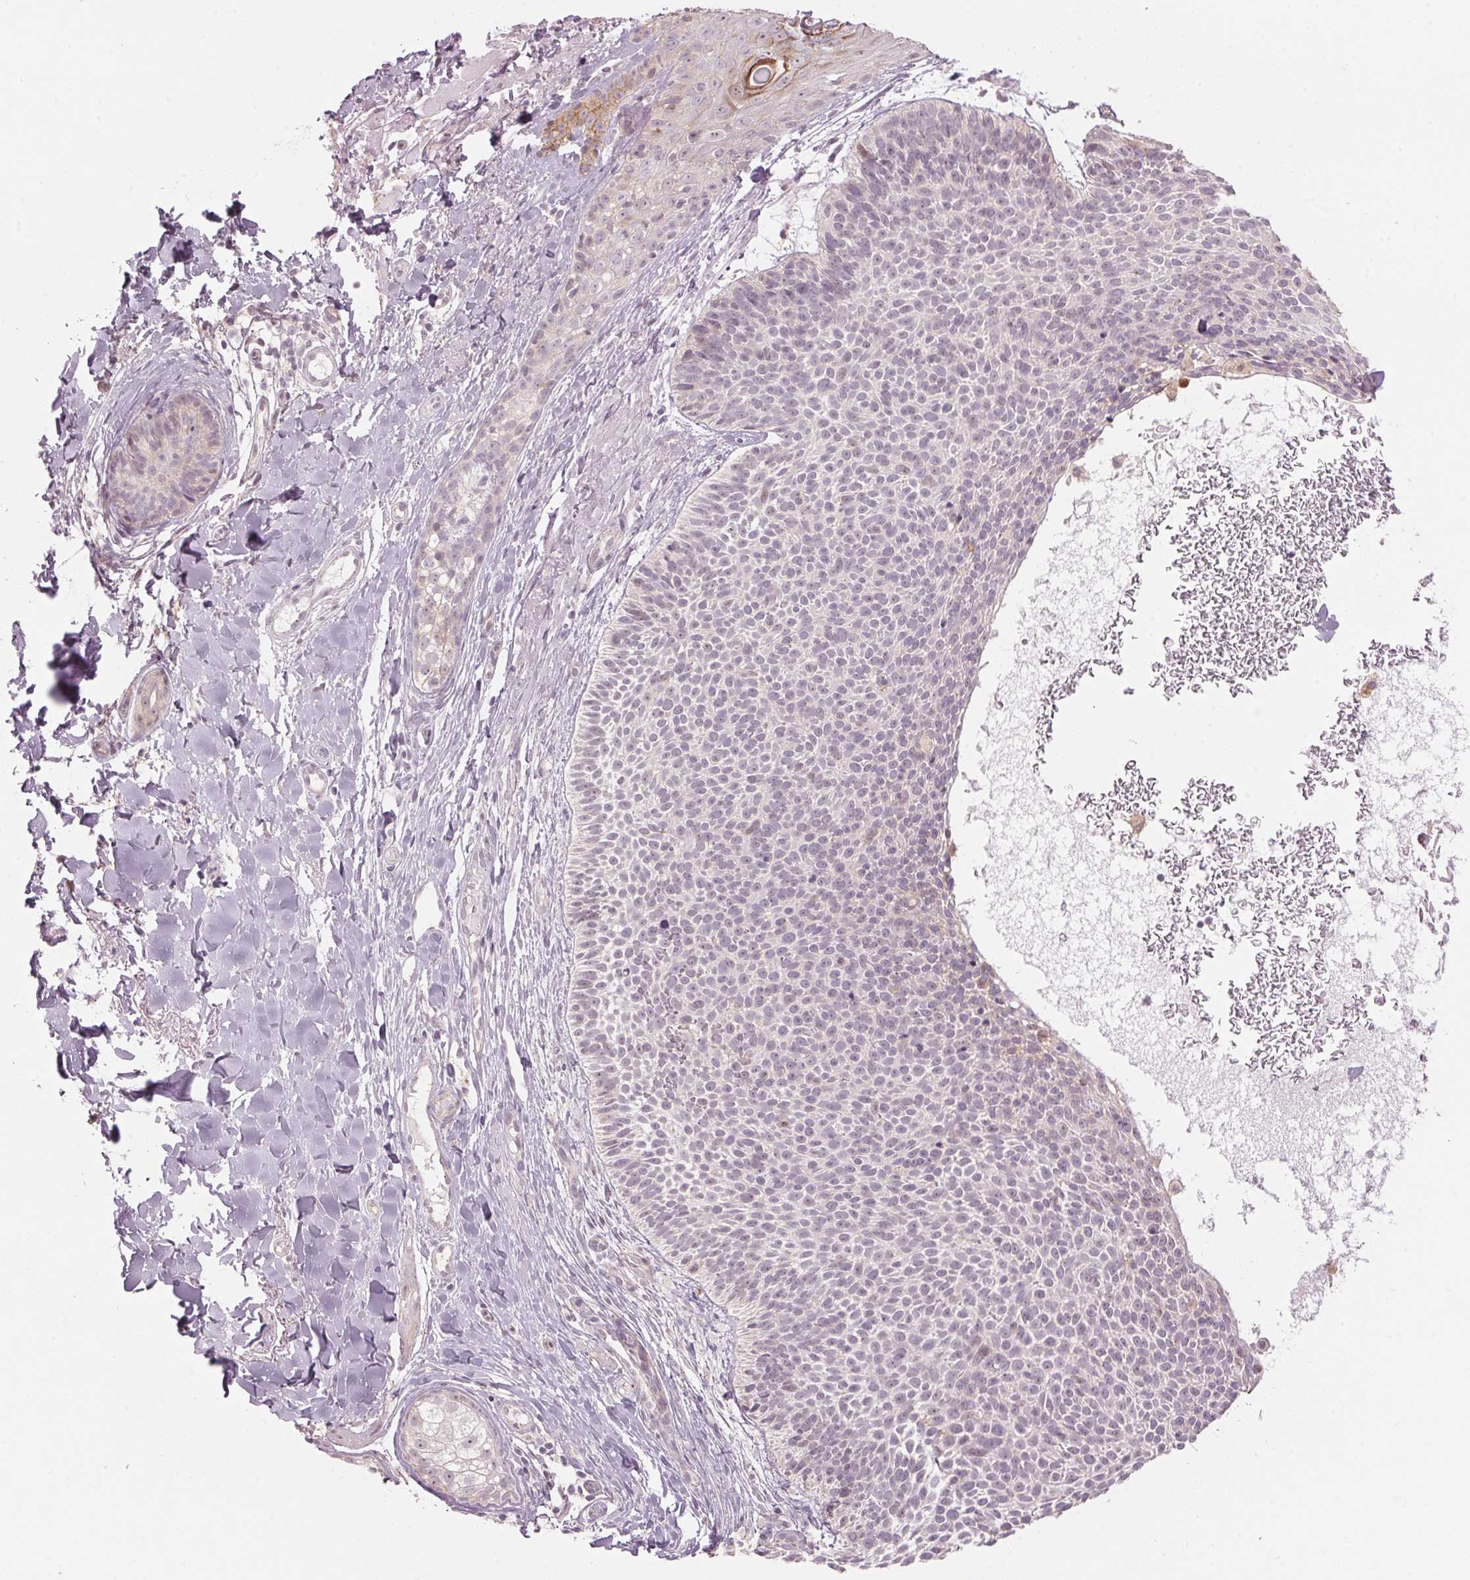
{"staining": {"intensity": "negative", "quantity": "none", "location": "none"}, "tissue": "skin cancer", "cell_type": "Tumor cells", "image_type": "cancer", "snomed": [{"axis": "morphology", "description": "Basal cell carcinoma"}, {"axis": "topography", "description": "Skin"}], "caption": "IHC photomicrograph of human skin cancer (basal cell carcinoma) stained for a protein (brown), which shows no staining in tumor cells. (DAB immunohistochemistry with hematoxylin counter stain).", "gene": "TMED6", "patient": {"sex": "male", "age": 82}}